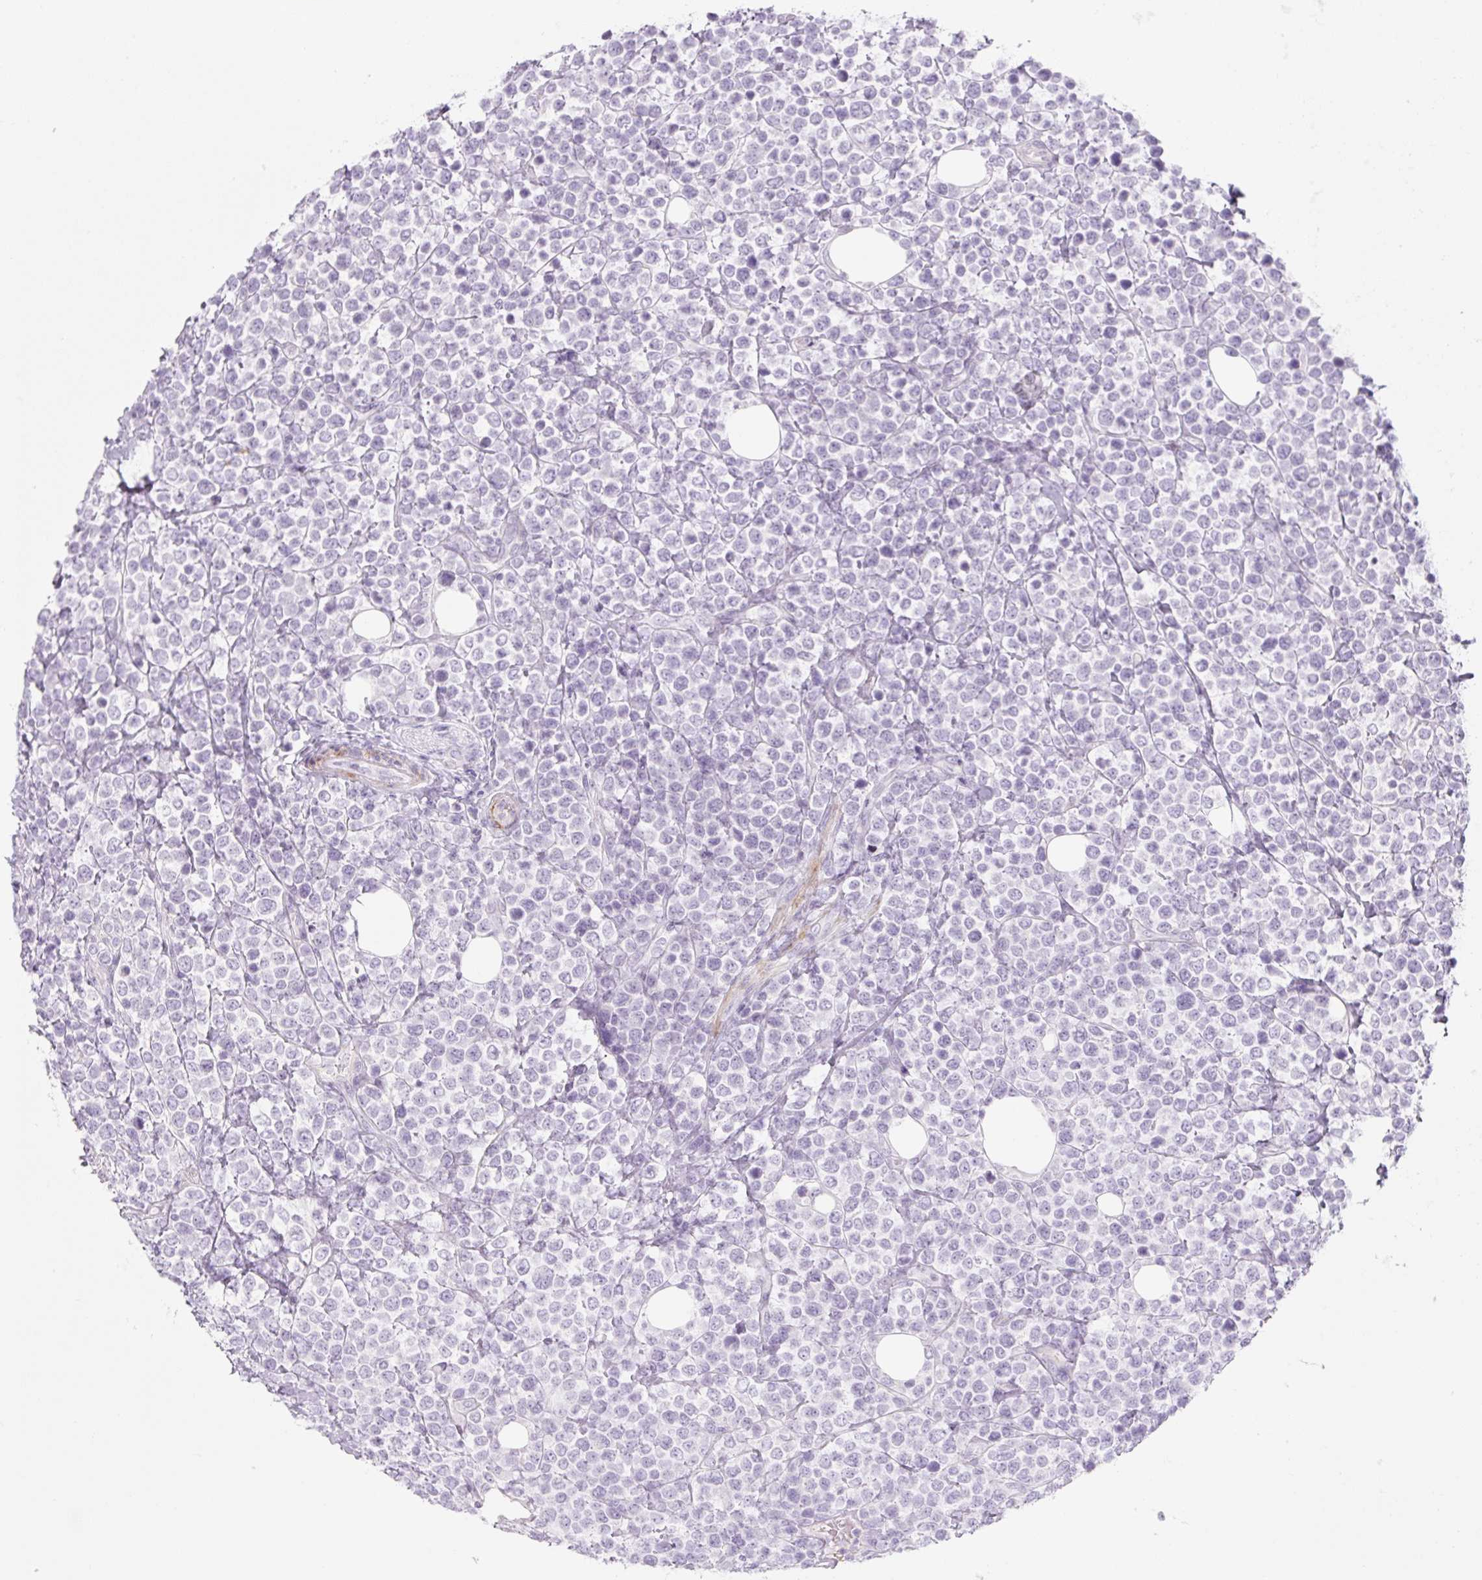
{"staining": {"intensity": "negative", "quantity": "none", "location": "none"}, "tissue": "lymphoma", "cell_type": "Tumor cells", "image_type": "cancer", "snomed": [{"axis": "morphology", "description": "Malignant lymphoma, non-Hodgkin's type, Low grade"}, {"axis": "topography", "description": "Lymph node"}], "caption": "DAB (3,3'-diaminobenzidine) immunohistochemical staining of low-grade malignant lymphoma, non-Hodgkin's type reveals no significant positivity in tumor cells.", "gene": "PRM1", "patient": {"sex": "male", "age": 60}}